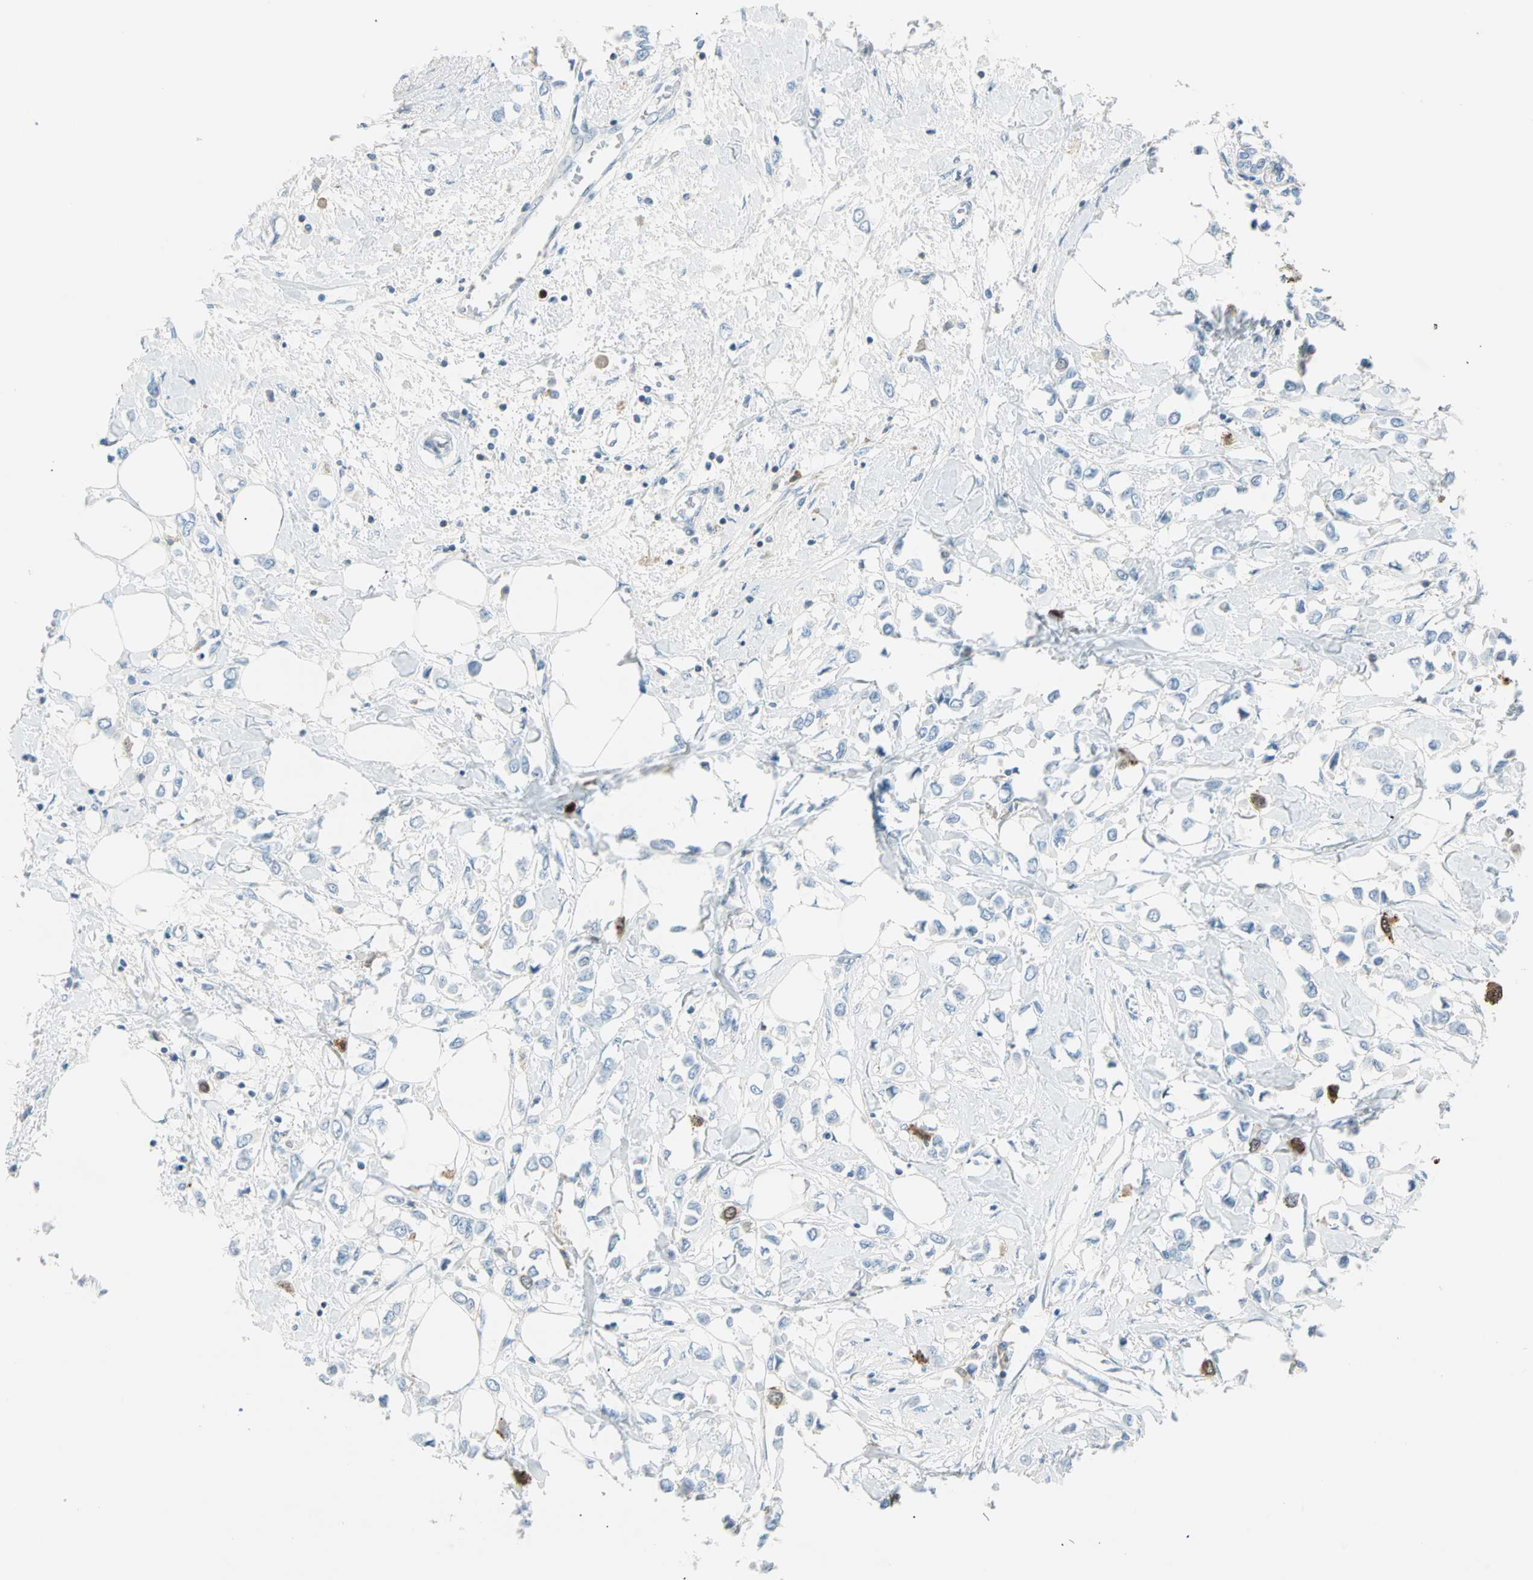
{"staining": {"intensity": "moderate", "quantity": "<25%", "location": "cytoplasmic/membranous,nuclear"}, "tissue": "breast cancer", "cell_type": "Tumor cells", "image_type": "cancer", "snomed": [{"axis": "morphology", "description": "Lobular carcinoma"}, {"axis": "topography", "description": "Breast"}], "caption": "Immunohistochemistry (IHC) micrograph of human breast cancer stained for a protein (brown), which reveals low levels of moderate cytoplasmic/membranous and nuclear expression in about <25% of tumor cells.", "gene": "PTTG1", "patient": {"sex": "female", "age": 51}}